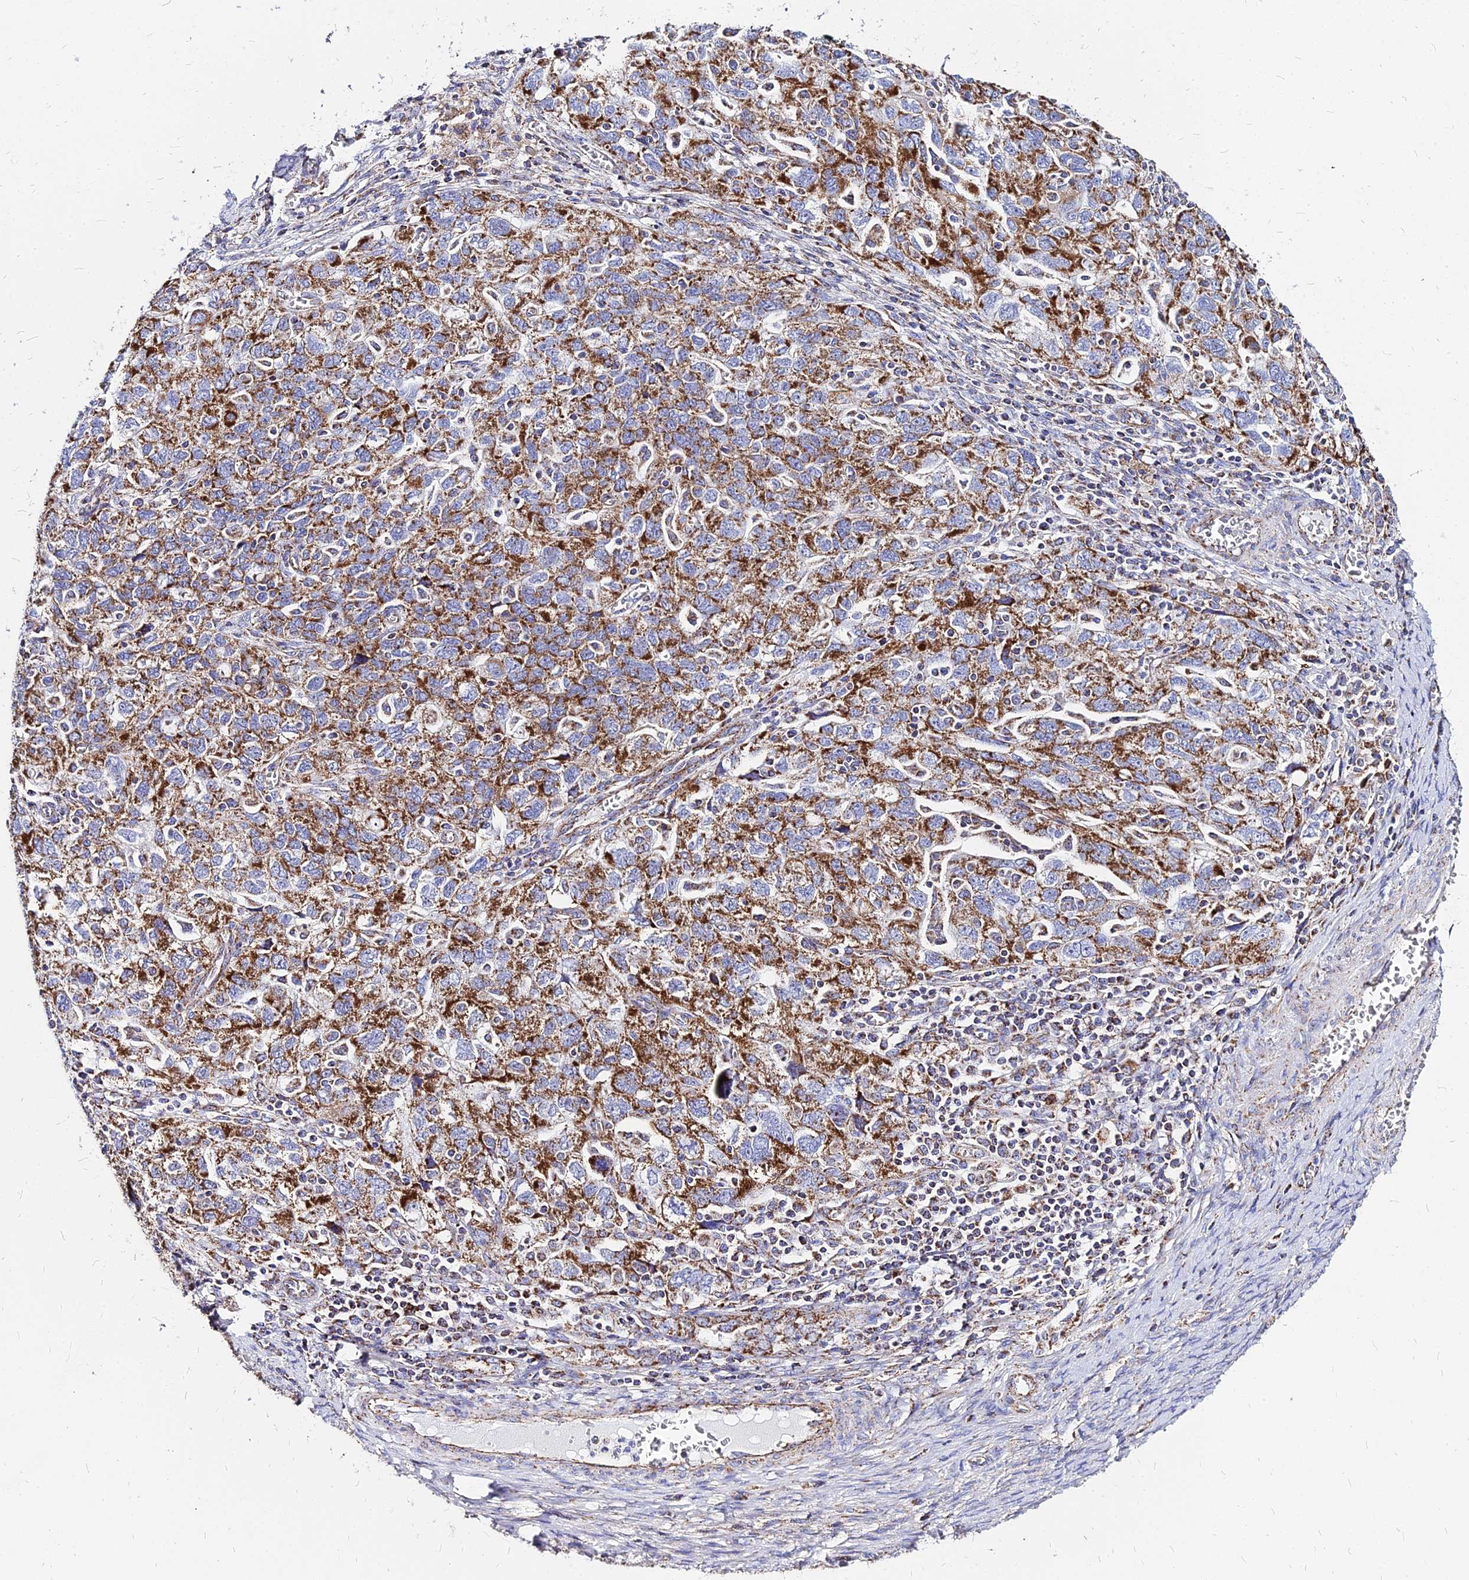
{"staining": {"intensity": "strong", "quantity": ">75%", "location": "cytoplasmic/membranous"}, "tissue": "ovarian cancer", "cell_type": "Tumor cells", "image_type": "cancer", "snomed": [{"axis": "morphology", "description": "Carcinoma, NOS"}, {"axis": "morphology", "description": "Cystadenocarcinoma, serous, NOS"}, {"axis": "topography", "description": "Ovary"}], "caption": "The immunohistochemical stain highlights strong cytoplasmic/membranous positivity in tumor cells of ovarian cancer (carcinoma) tissue.", "gene": "DLD", "patient": {"sex": "female", "age": 69}}